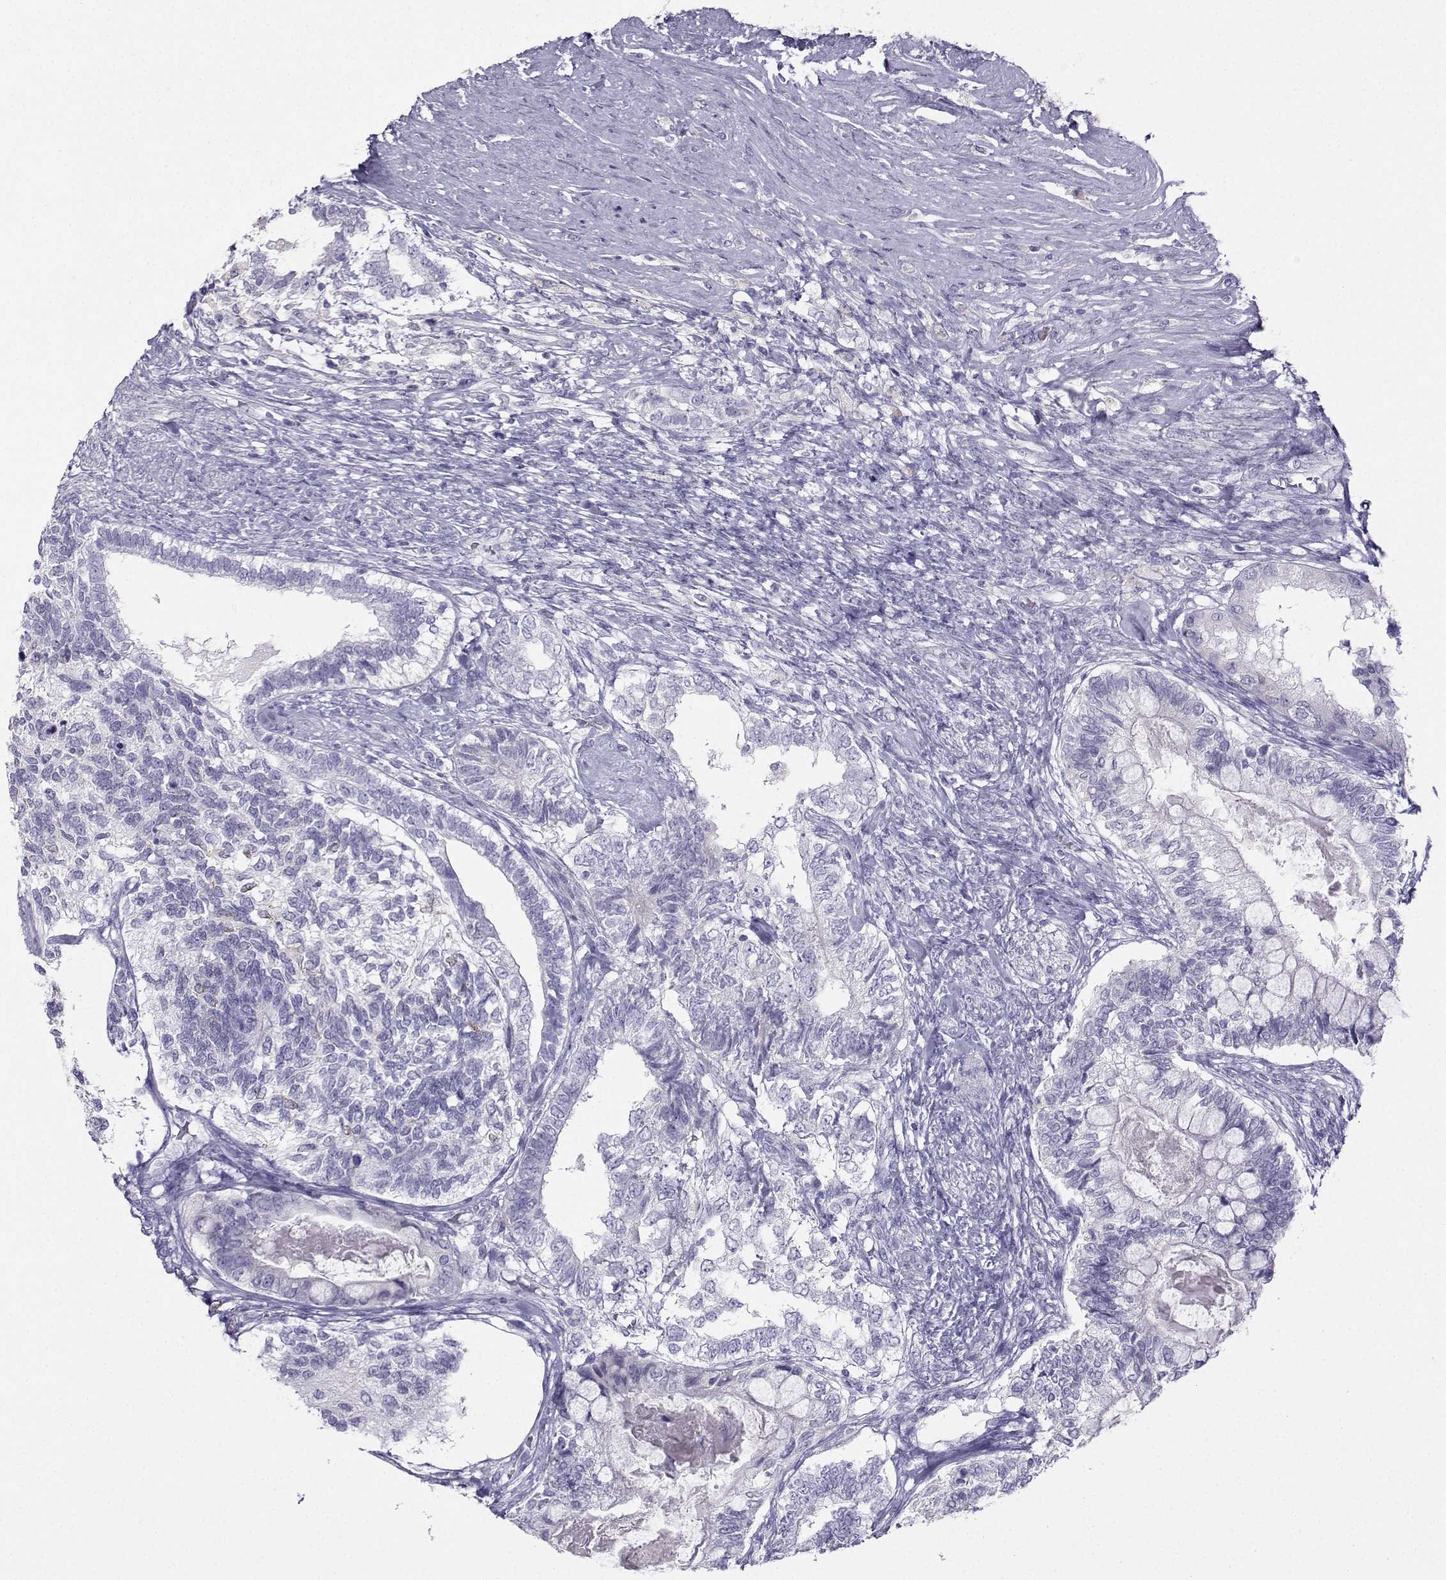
{"staining": {"intensity": "negative", "quantity": "none", "location": "none"}, "tissue": "testis cancer", "cell_type": "Tumor cells", "image_type": "cancer", "snomed": [{"axis": "morphology", "description": "Seminoma, NOS"}, {"axis": "morphology", "description": "Carcinoma, Embryonal, NOS"}, {"axis": "topography", "description": "Testis"}], "caption": "Tumor cells show no significant protein positivity in testis cancer.", "gene": "FBXO24", "patient": {"sex": "male", "age": 41}}